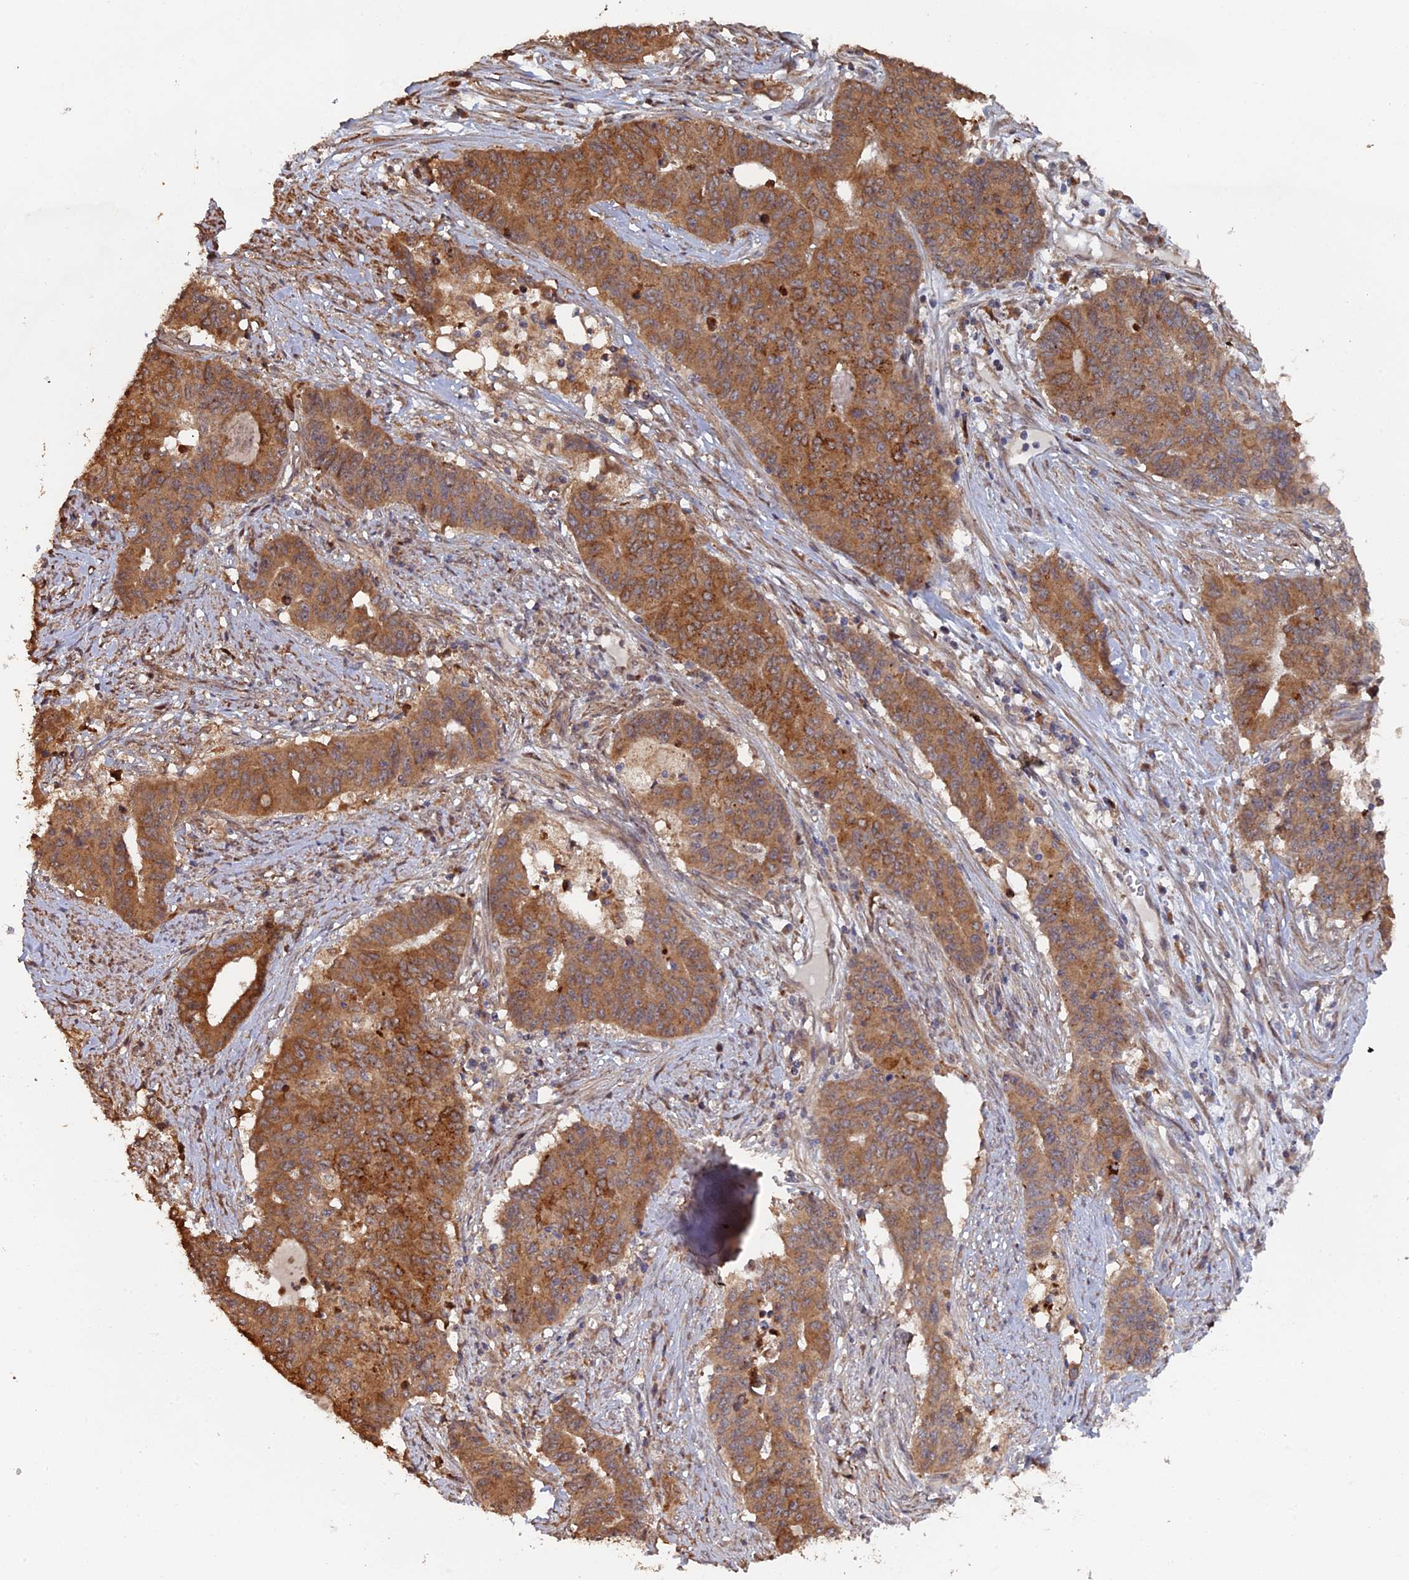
{"staining": {"intensity": "moderate", "quantity": ">75%", "location": "cytoplasmic/membranous"}, "tissue": "endometrial cancer", "cell_type": "Tumor cells", "image_type": "cancer", "snomed": [{"axis": "morphology", "description": "Adenocarcinoma, NOS"}, {"axis": "topography", "description": "Endometrium"}], "caption": "Tumor cells reveal moderate cytoplasmic/membranous expression in about >75% of cells in endometrial cancer.", "gene": "VPS37C", "patient": {"sex": "female", "age": 59}}